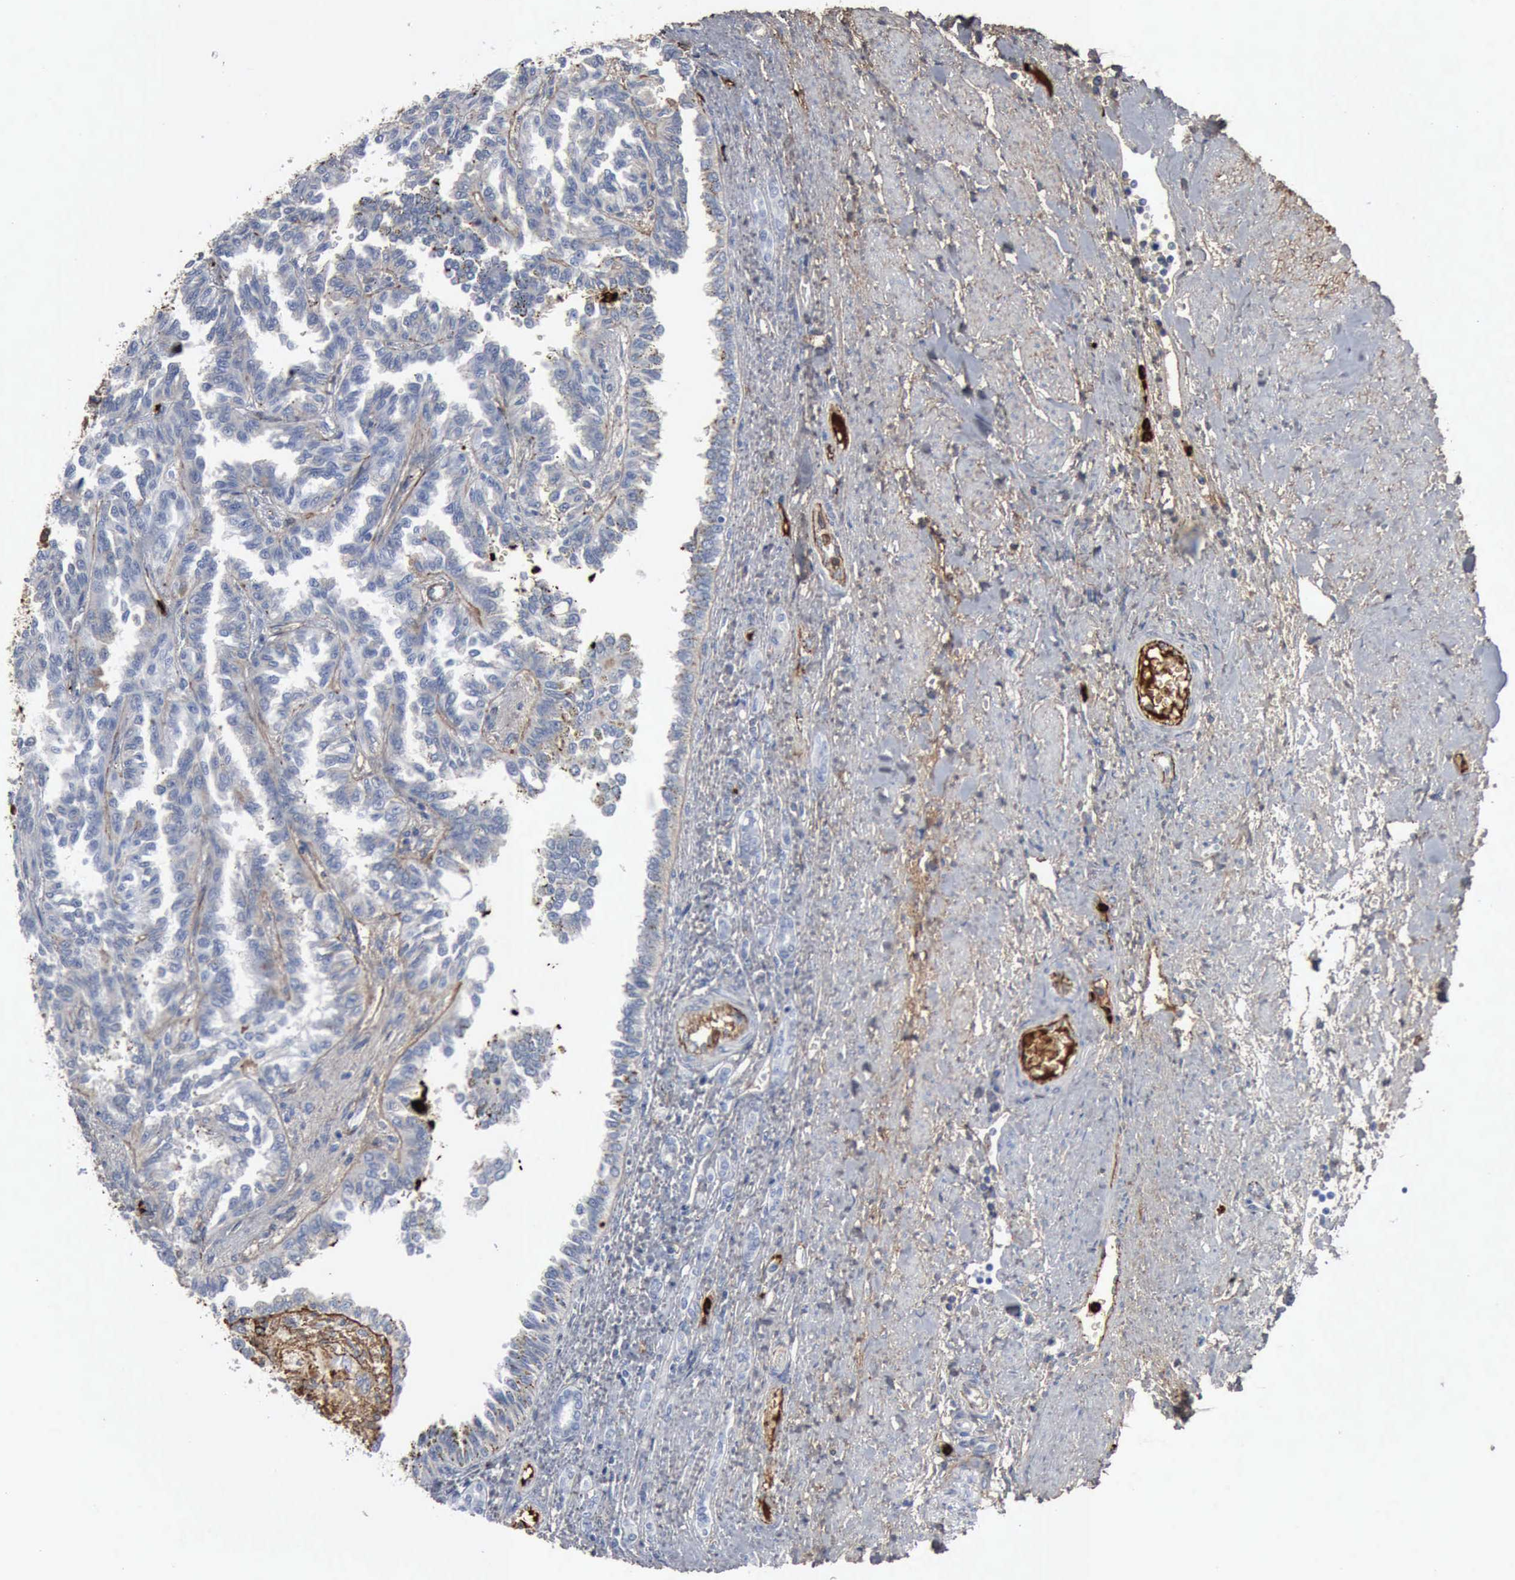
{"staining": {"intensity": "weak", "quantity": "<25%", "location": "cytoplasmic/membranous"}, "tissue": "renal cancer", "cell_type": "Tumor cells", "image_type": "cancer", "snomed": [{"axis": "morphology", "description": "Inflammation, NOS"}, {"axis": "morphology", "description": "Adenocarcinoma, NOS"}, {"axis": "topography", "description": "Kidney"}], "caption": "An immunohistochemistry histopathology image of adenocarcinoma (renal) is shown. There is no staining in tumor cells of adenocarcinoma (renal). (DAB (3,3'-diaminobenzidine) immunohistochemistry (IHC), high magnification).", "gene": "FN1", "patient": {"sex": "male", "age": 68}}